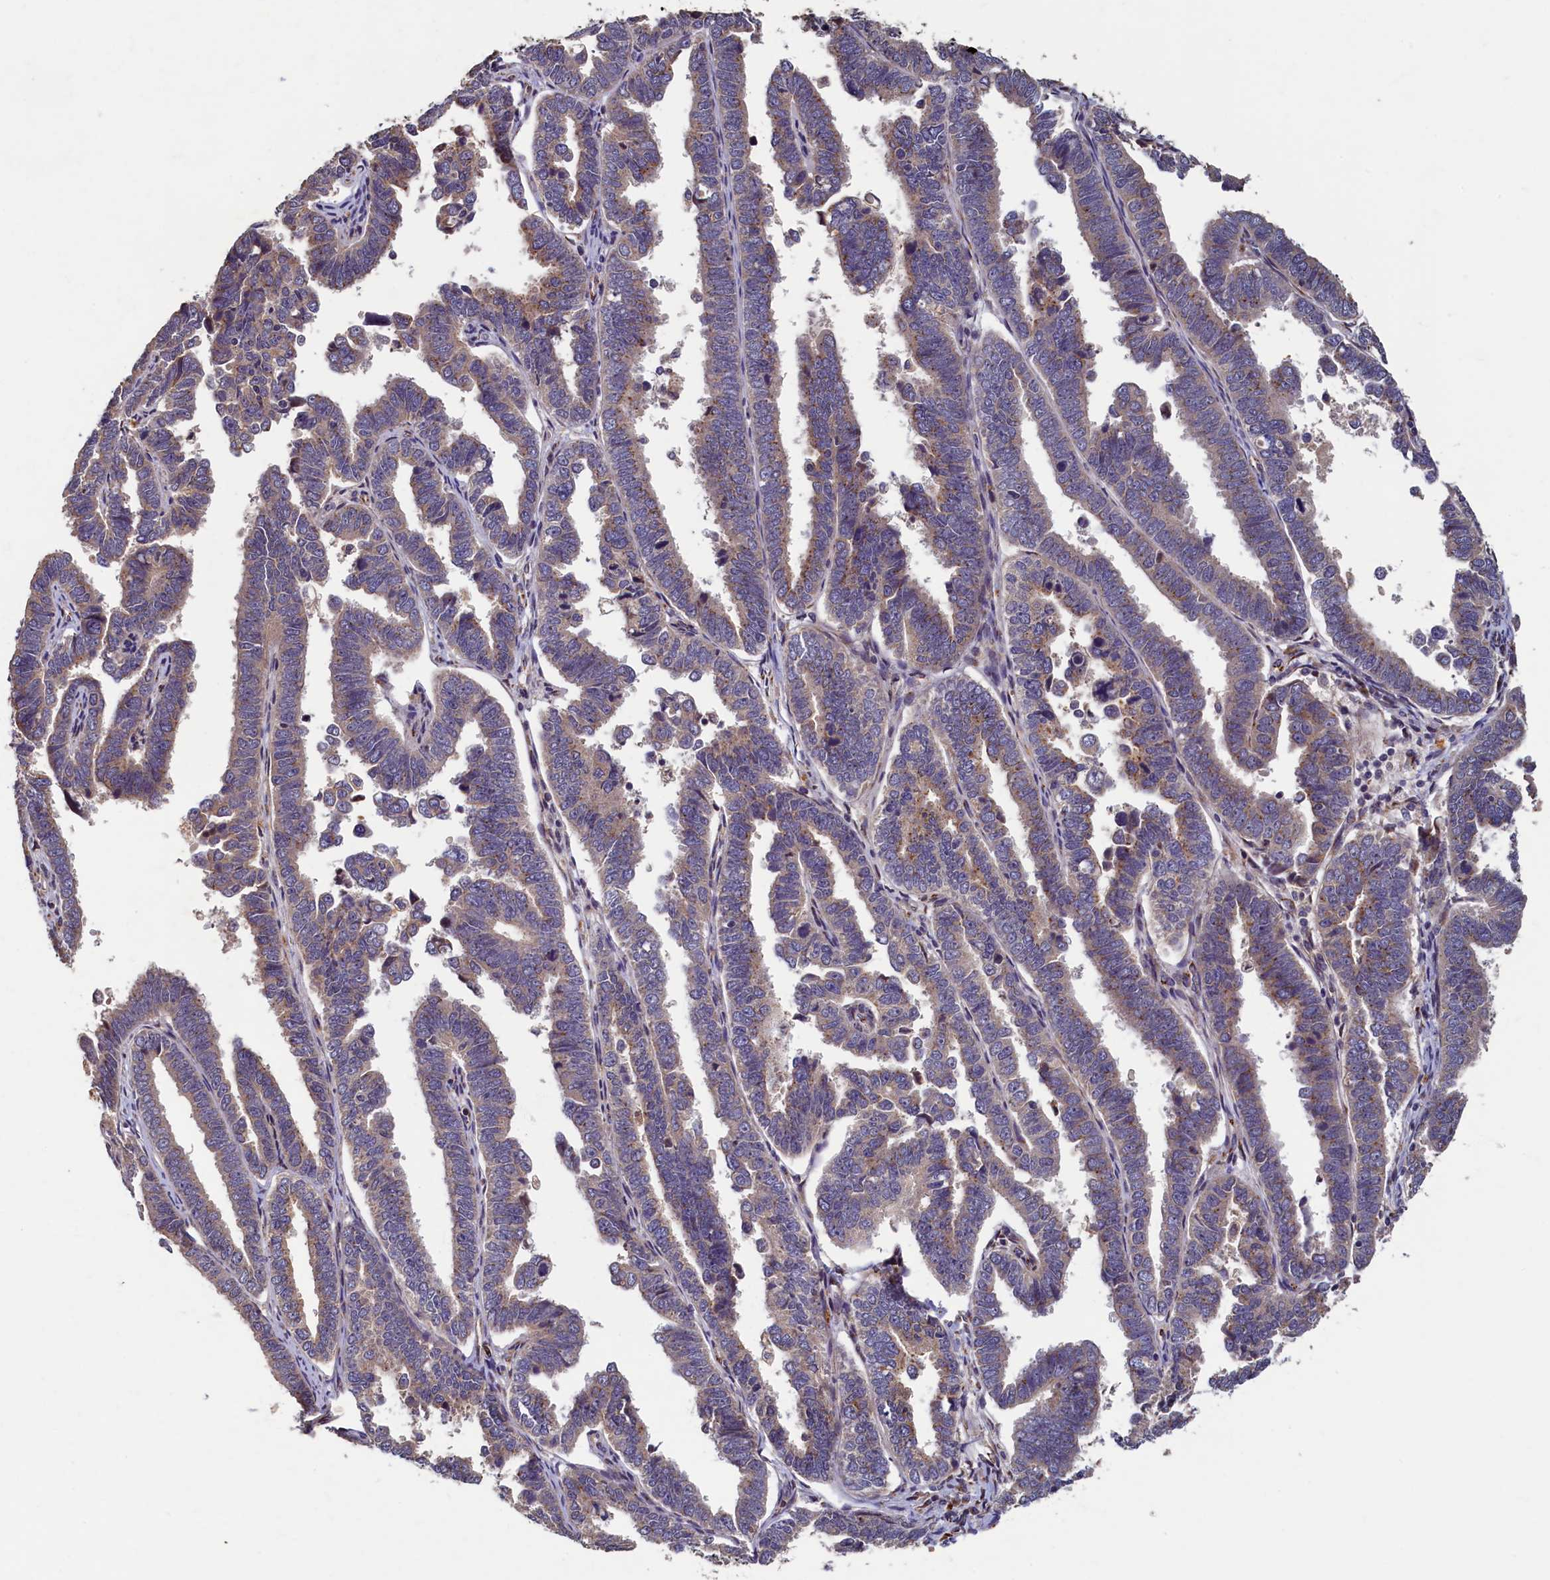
{"staining": {"intensity": "weak", "quantity": "25%-75%", "location": "cytoplasmic/membranous"}, "tissue": "endometrial cancer", "cell_type": "Tumor cells", "image_type": "cancer", "snomed": [{"axis": "morphology", "description": "Adenocarcinoma, NOS"}, {"axis": "topography", "description": "Endometrium"}], "caption": "IHC of endometrial cancer exhibits low levels of weak cytoplasmic/membranous expression in about 25%-75% of tumor cells.", "gene": "TMEM181", "patient": {"sex": "female", "age": 75}}